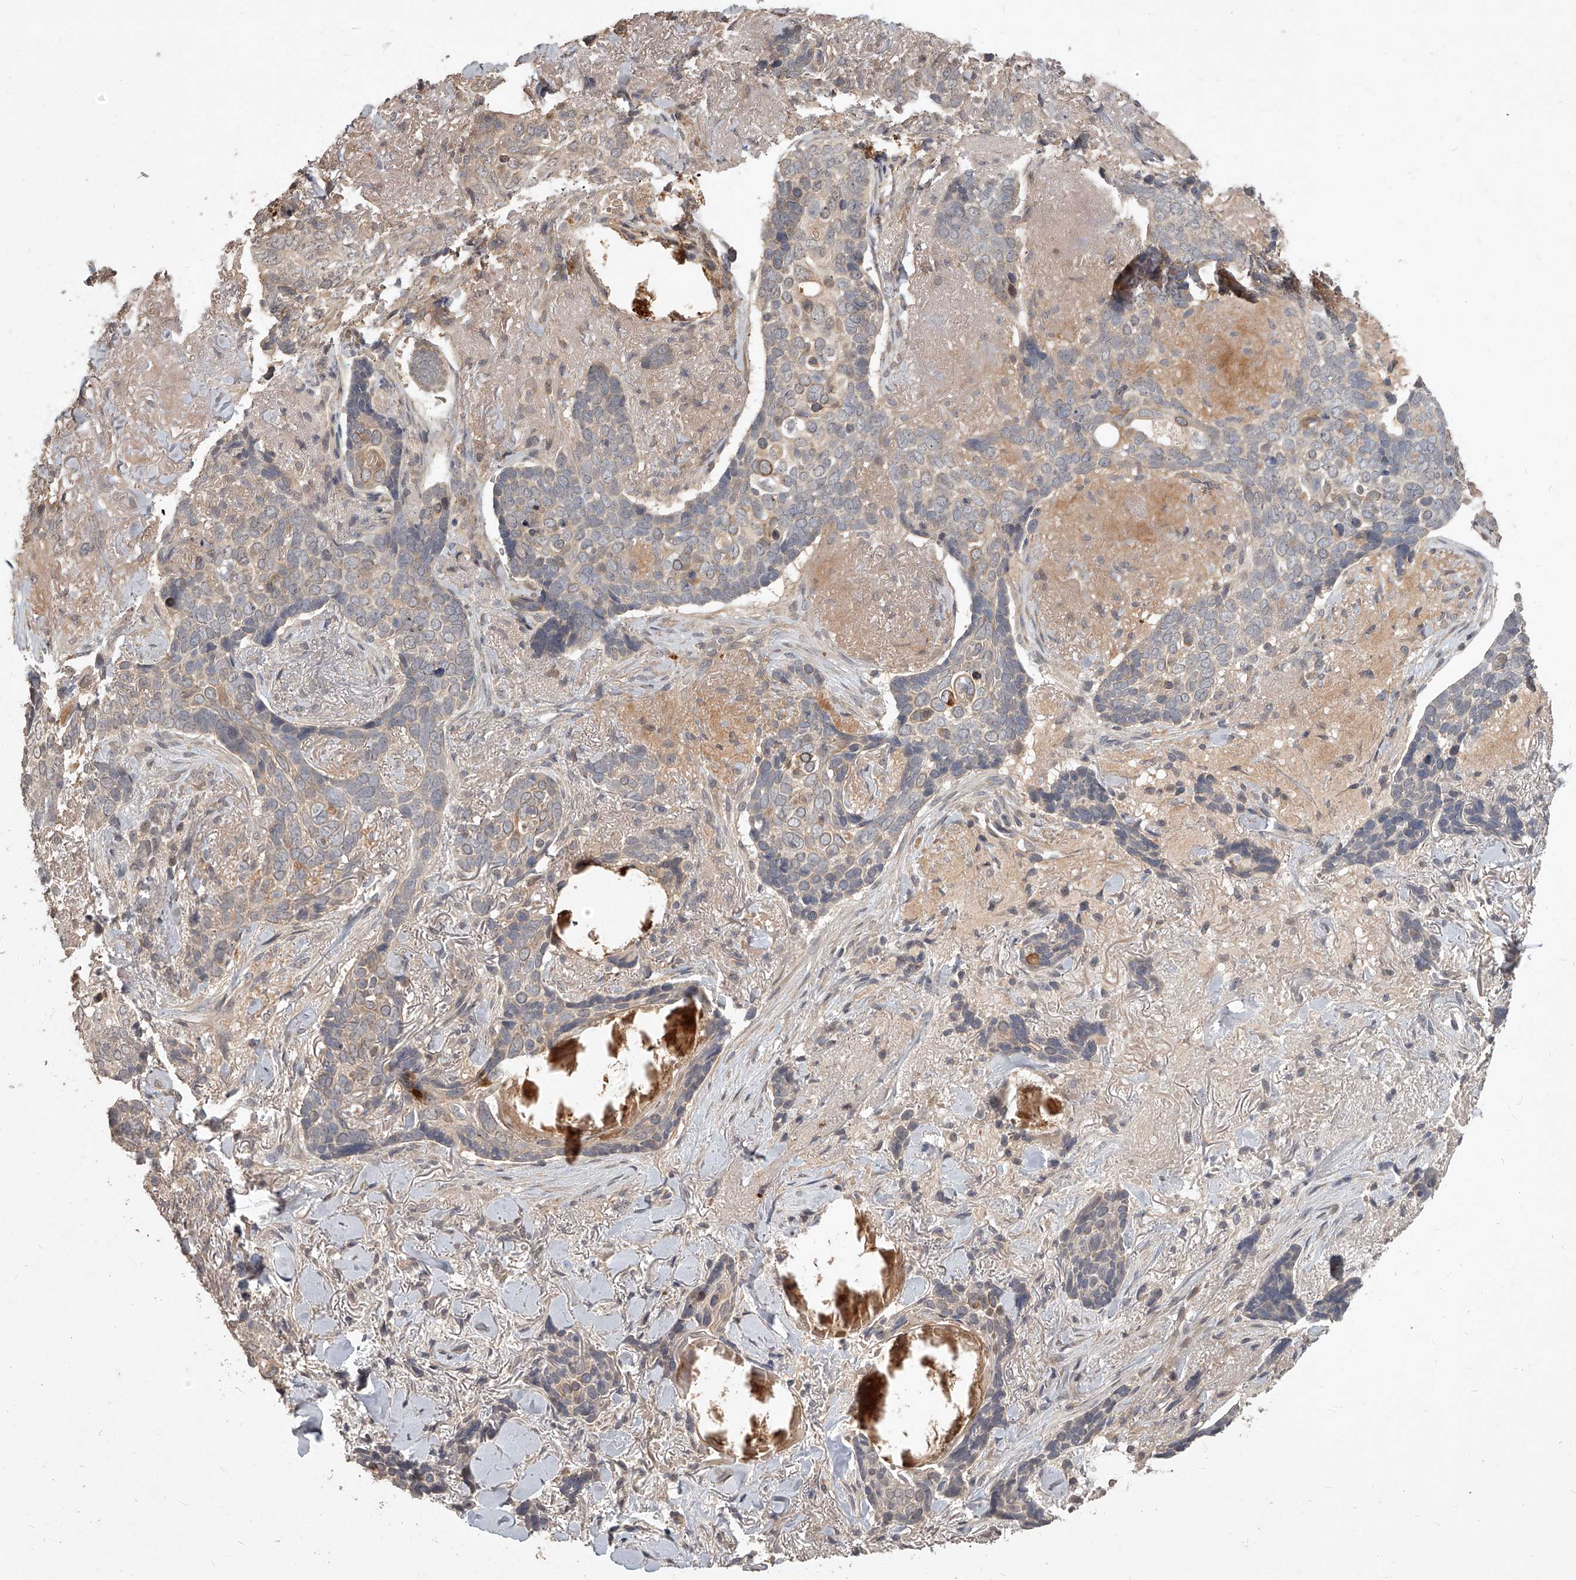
{"staining": {"intensity": "weak", "quantity": "<25%", "location": "cytoplasmic/membranous"}, "tissue": "skin cancer", "cell_type": "Tumor cells", "image_type": "cancer", "snomed": [{"axis": "morphology", "description": "Basal cell carcinoma"}, {"axis": "topography", "description": "Skin"}], "caption": "Human skin cancer stained for a protein using immunohistochemistry (IHC) displays no positivity in tumor cells.", "gene": "SLC37A1", "patient": {"sex": "female", "age": 82}}